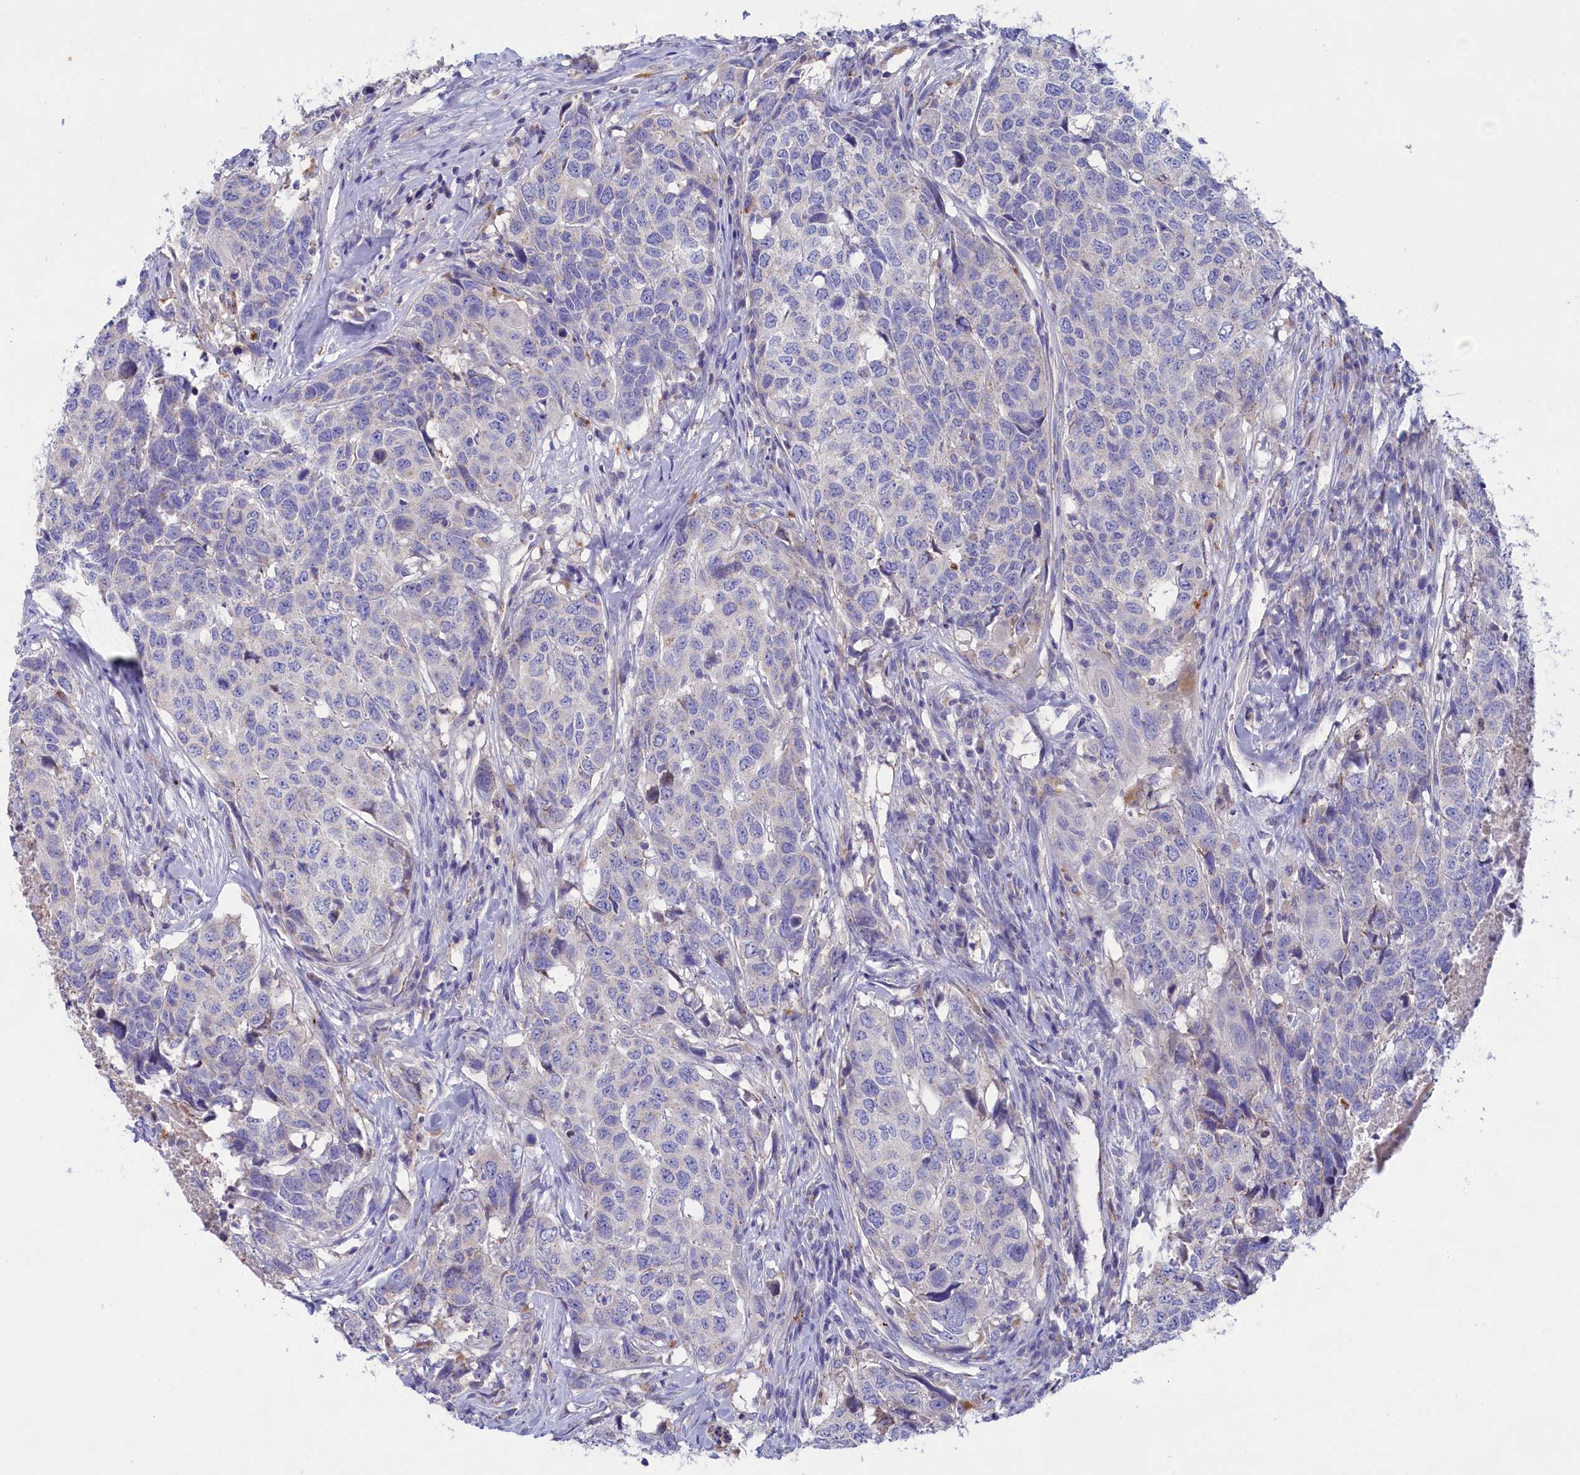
{"staining": {"intensity": "negative", "quantity": "none", "location": "none"}, "tissue": "head and neck cancer", "cell_type": "Tumor cells", "image_type": "cancer", "snomed": [{"axis": "morphology", "description": "Squamous cell carcinoma, NOS"}, {"axis": "topography", "description": "Head-Neck"}], "caption": "DAB (3,3'-diaminobenzidine) immunohistochemical staining of head and neck squamous cell carcinoma exhibits no significant staining in tumor cells.", "gene": "WDR6", "patient": {"sex": "male", "age": 66}}